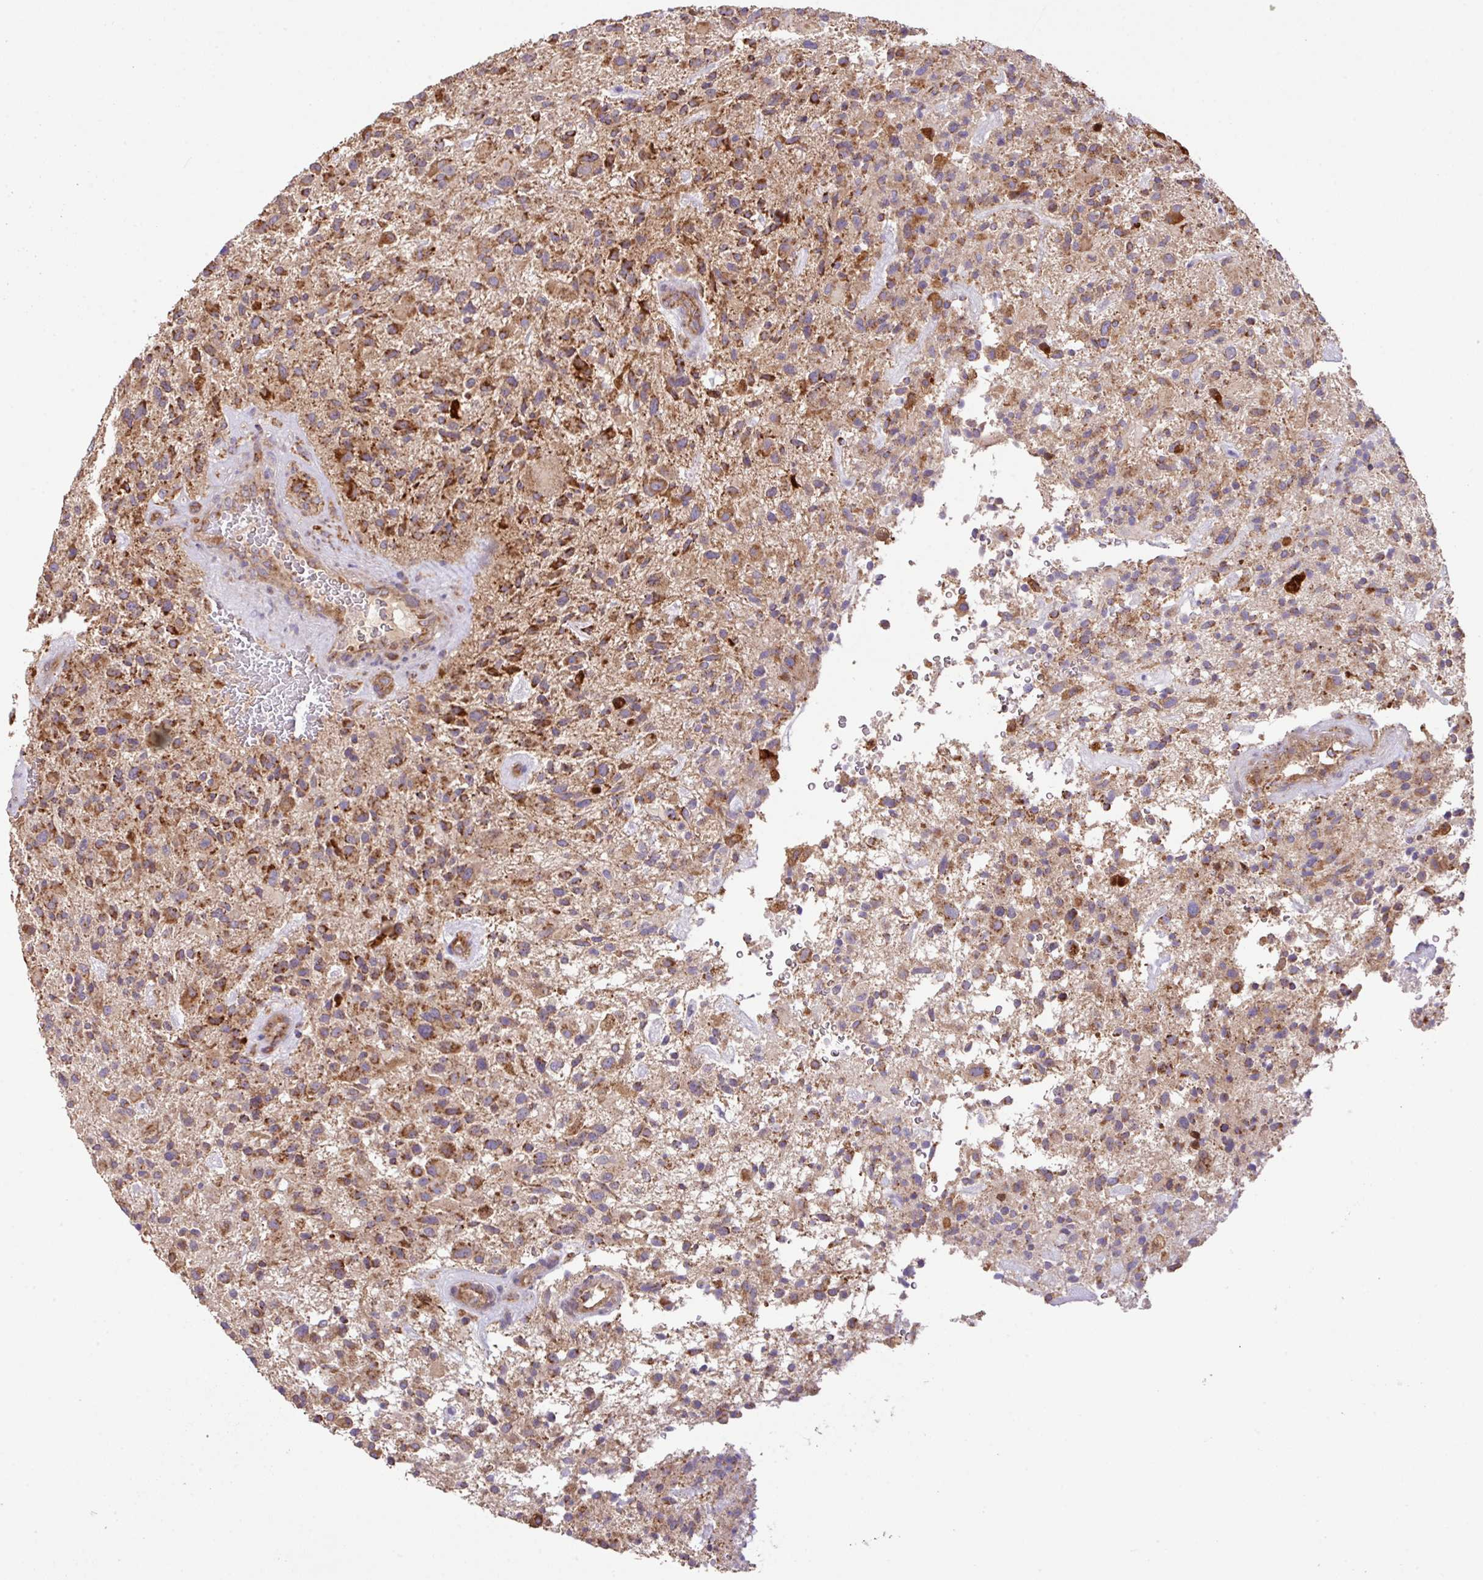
{"staining": {"intensity": "moderate", "quantity": ">75%", "location": "cytoplasmic/membranous"}, "tissue": "glioma", "cell_type": "Tumor cells", "image_type": "cancer", "snomed": [{"axis": "morphology", "description": "Glioma, malignant, High grade"}, {"axis": "topography", "description": "Brain"}], "caption": "A micrograph showing moderate cytoplasmic/membranous positivity in about >75% of tumor cells in malignant glioma (high-grade), as visualized by brown immunohistochemical staining.", "gene": "LRRC53", "patient": {"sex": "male", "age": 47}}